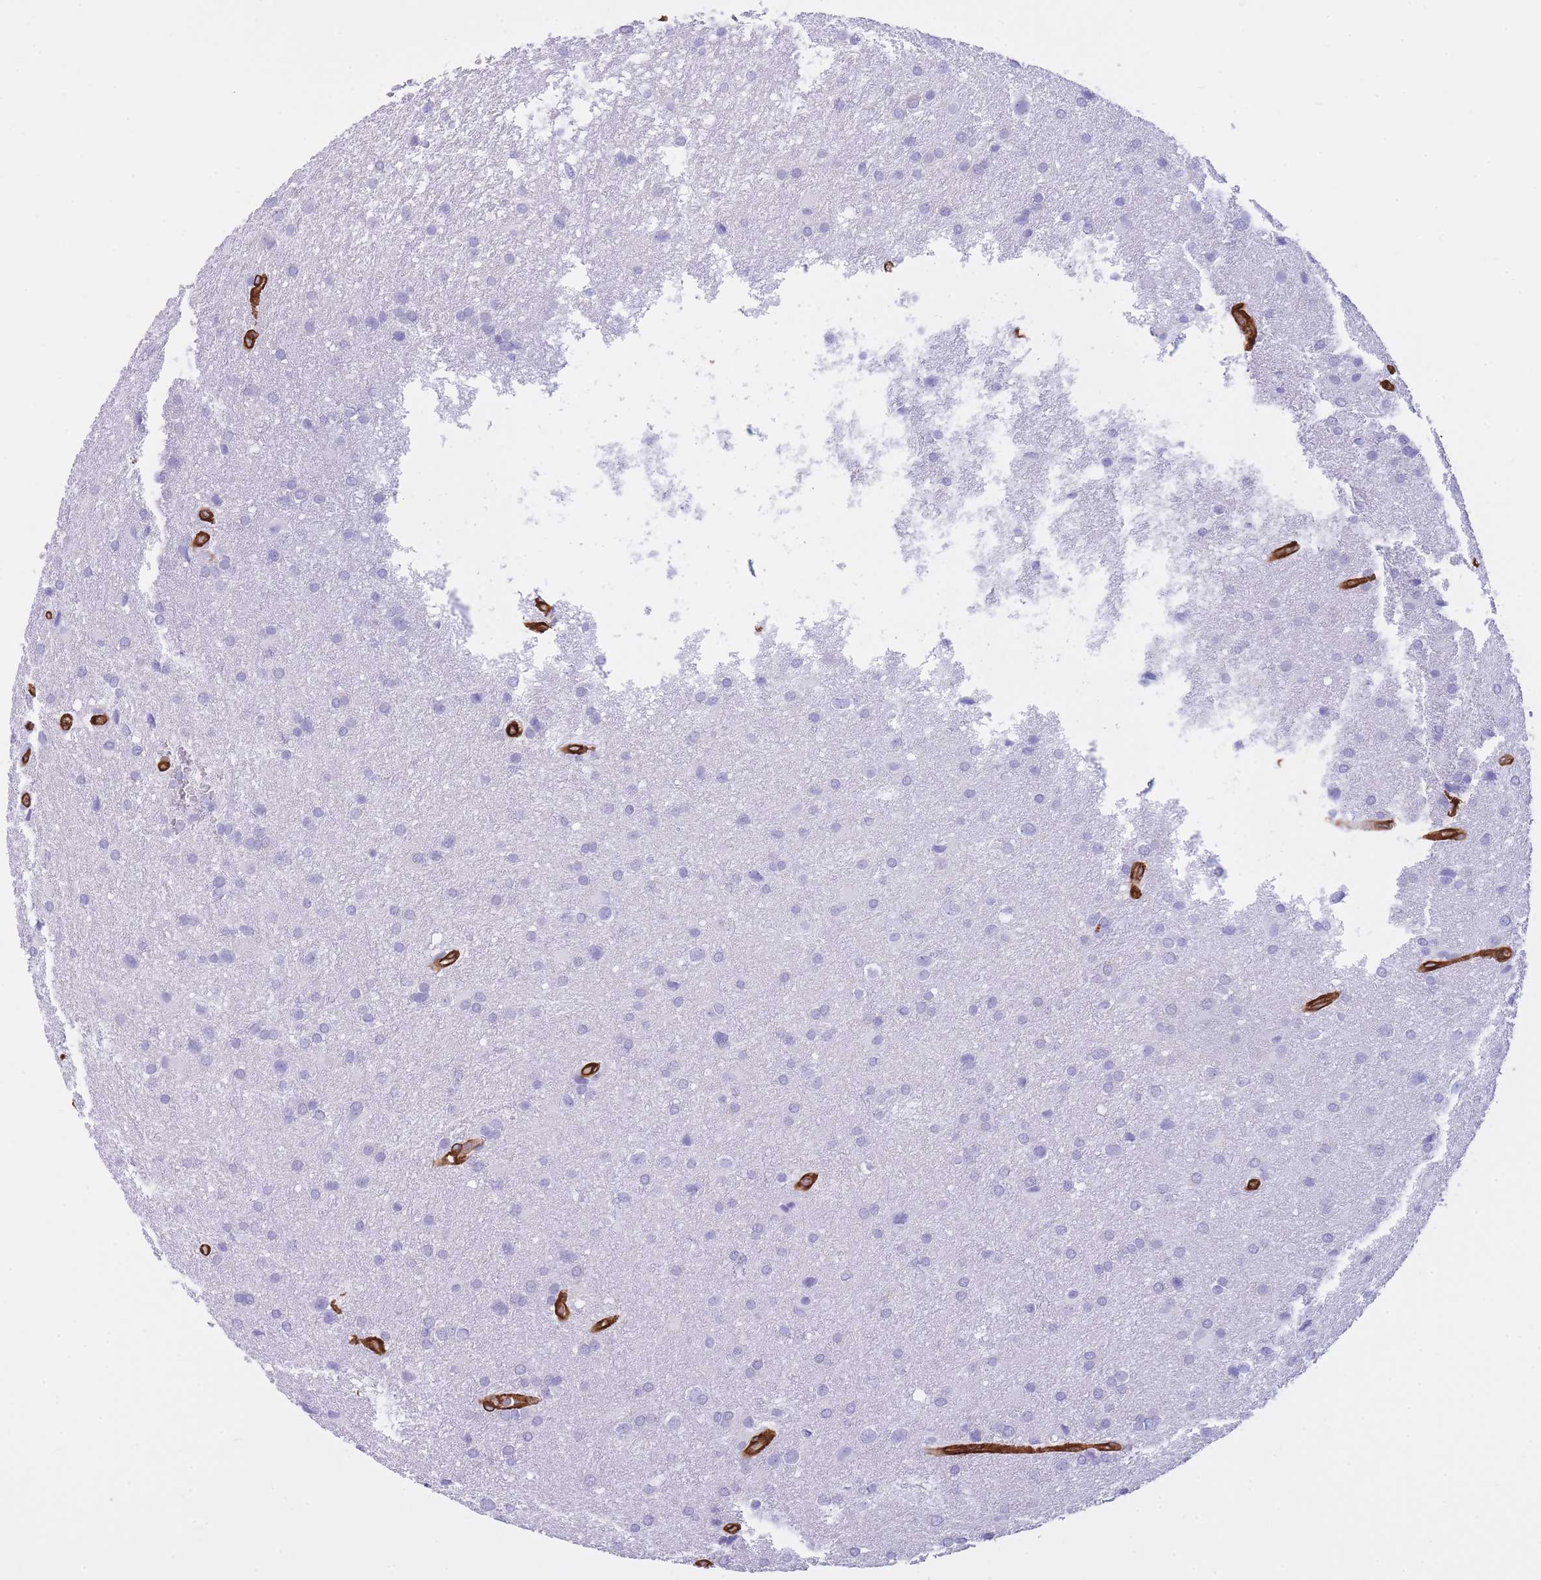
{"staining": {"intensity": "negative", "quantity": "none", "location": "none"}, "tissue": "glioma", "cell_type": "Tumor cells", "image_type": "cancer", "snomed": [{"axis": "morphology", "description": "Glioma, malignant, Low grade"}, {"axis": "topography", "description": "Brain"}], "caption": "Immunohistochemistry (IHC) of malignant glioma (low-grade) displays no staining in tumor cells. (DAB immunohistochemistry (IHC) visualized using brightfield microscopy, high magnification).", "gene": "CAVIN1", "patient": {"sex": "female", "age": 32}}